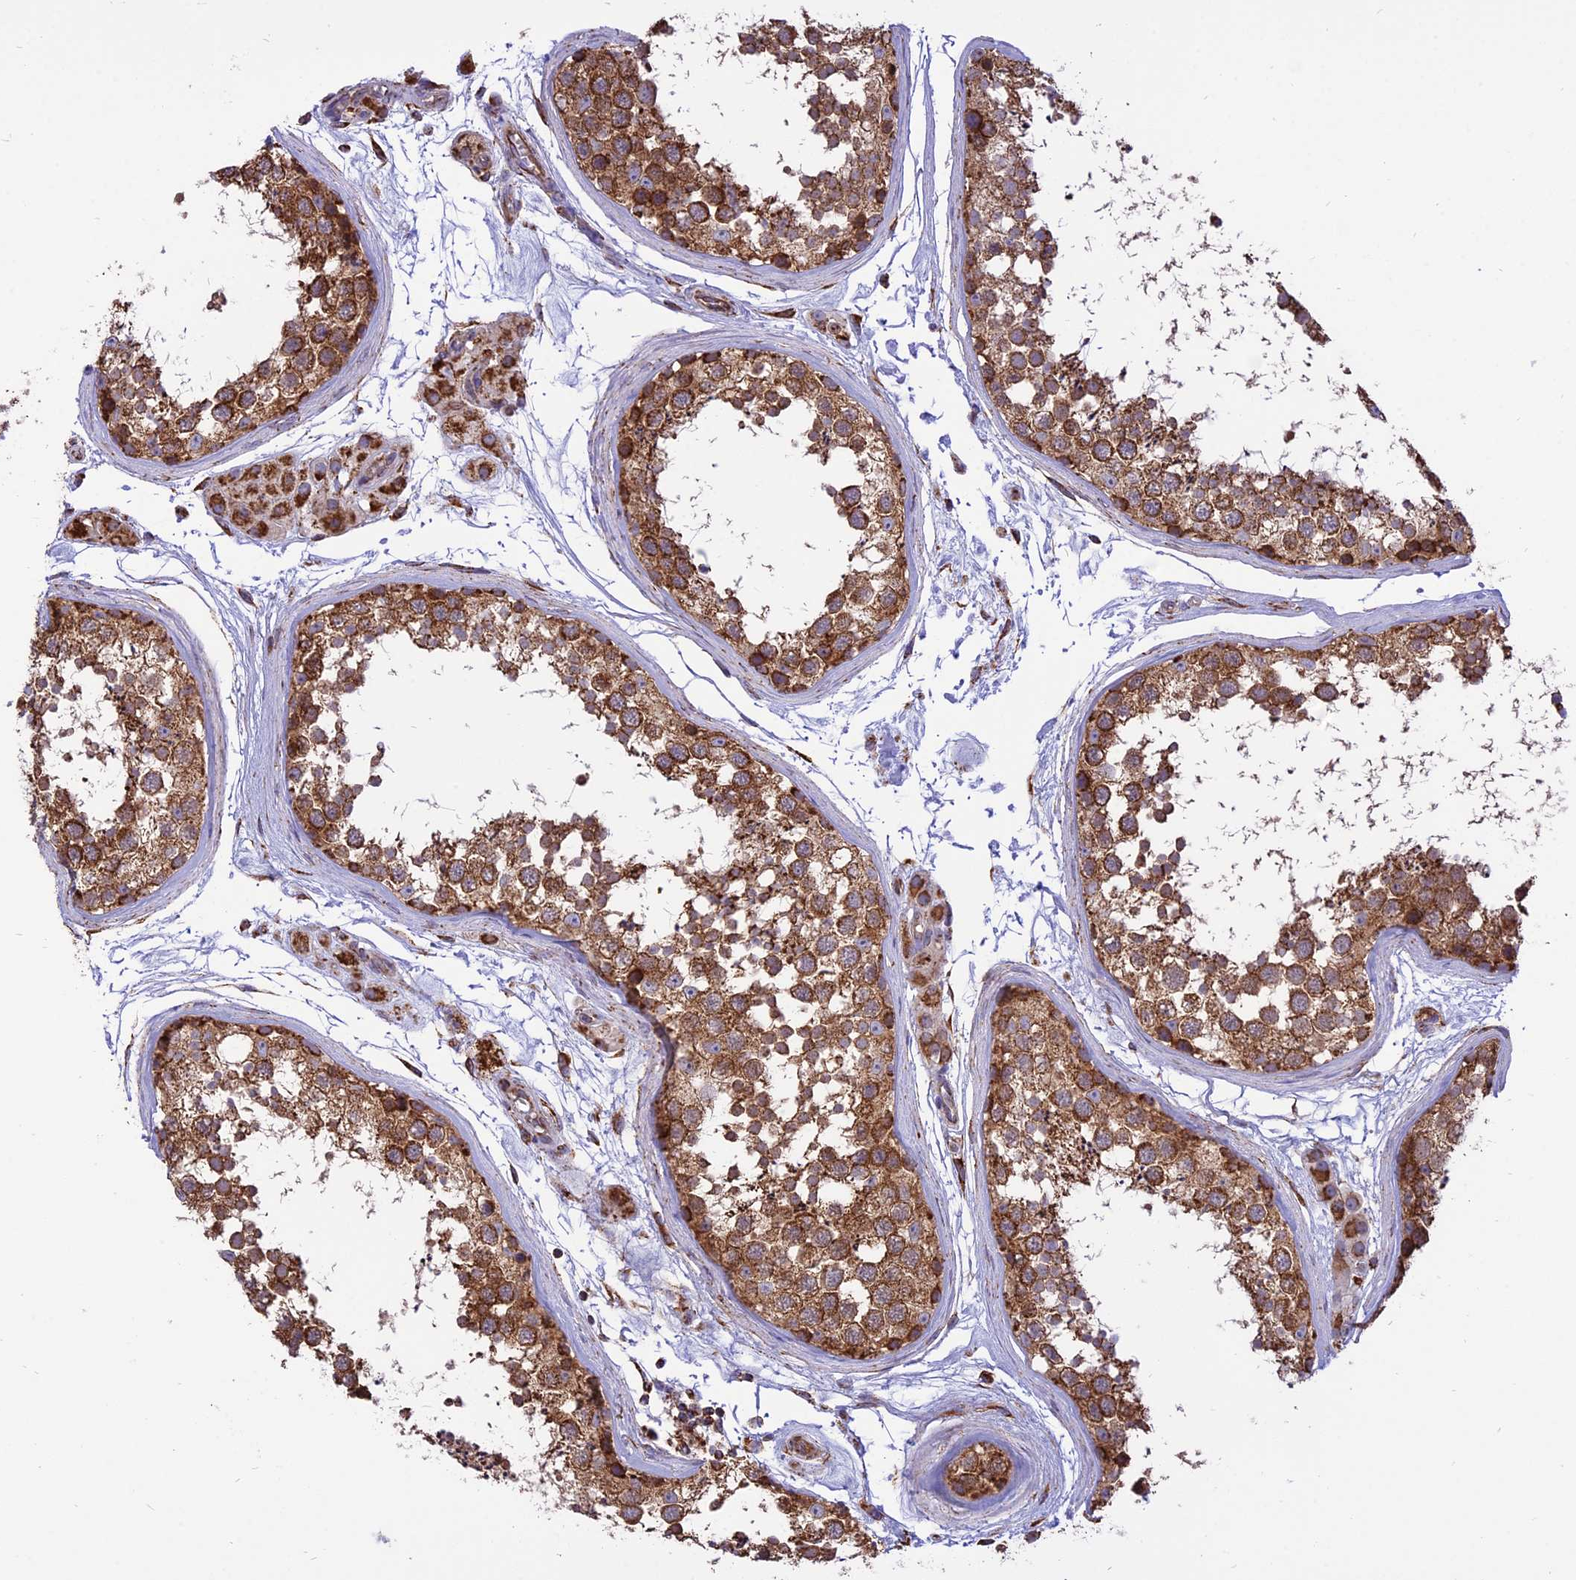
{"staining": {"intensity": "strong", "quantity": ">75%", "location": "cytoplasmic/membranous"}, "tissue": "testis", "cell_type": "Cells in seminiferous ducts", "image_type": "normal", "snomed": [{"axis": "morphology", "description": "Normal tissue, NOS"}, {"axis": "topography", "description": "Testis"}], "caption": "A high amount of strong cytoplasmic/membranous staining is seen in about >75% of cells in seminiferous ducts in normal testis.", "gene": "TTC4", "patient": {"sex": "male", "age": 56}}